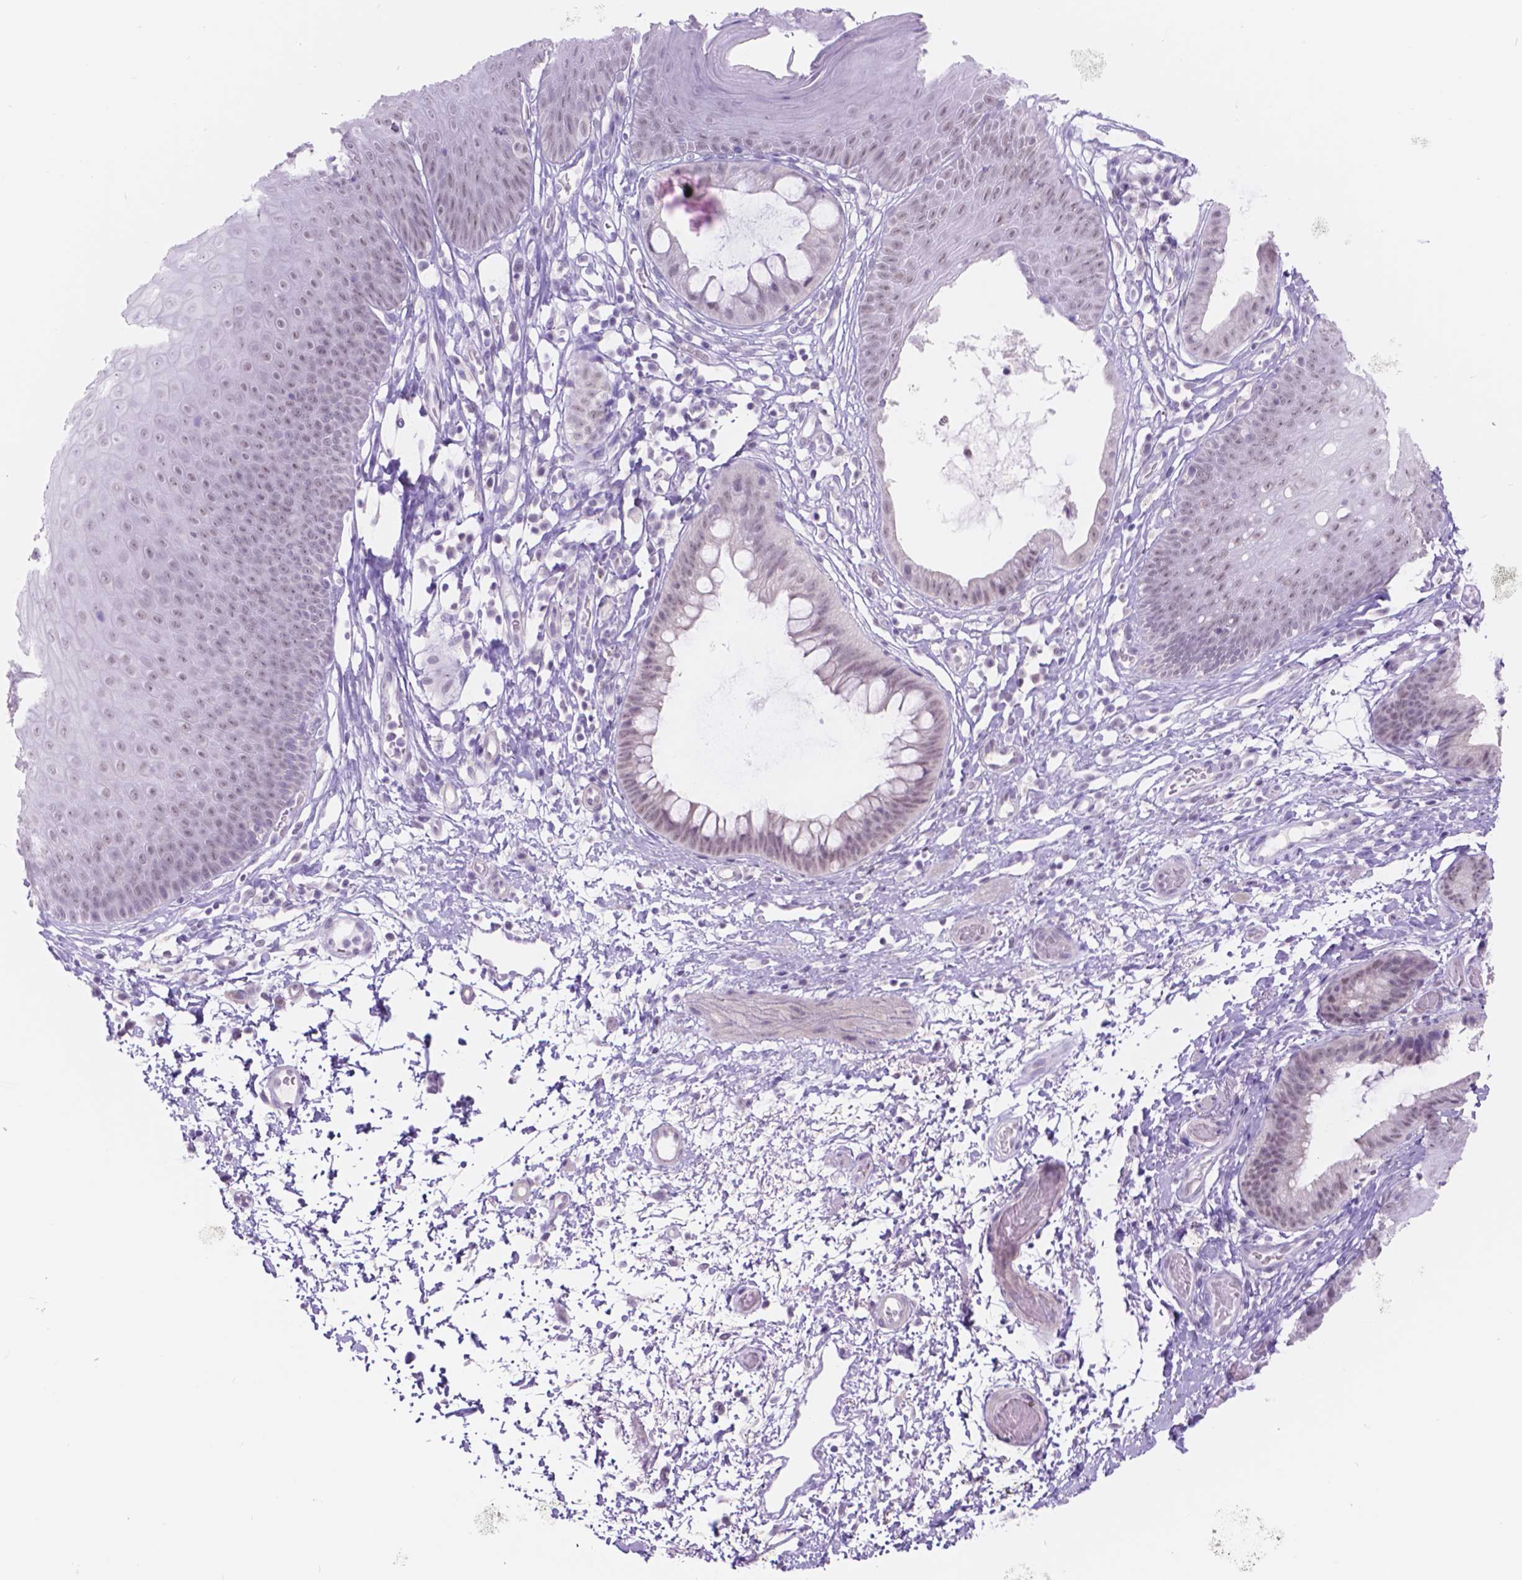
{"staining": {"intensity": "negative", "quantity": "none", "location": "none"}, "tissue": "skin", "cell_type": "Epidermal cells", "image_type": "normal", "snomed": [{"axis": "morphology", "description": "Normal tissue, NOS"}, {"axis": "topography", "description": "Anal"}], "caption": "The histopathology image exhibits no significant positivity in epidermal cells of skin. (IHC, brightfield microscopy, high magnification).", "gene": "DCC", "patient": {"sex": "male", "age": 53}}